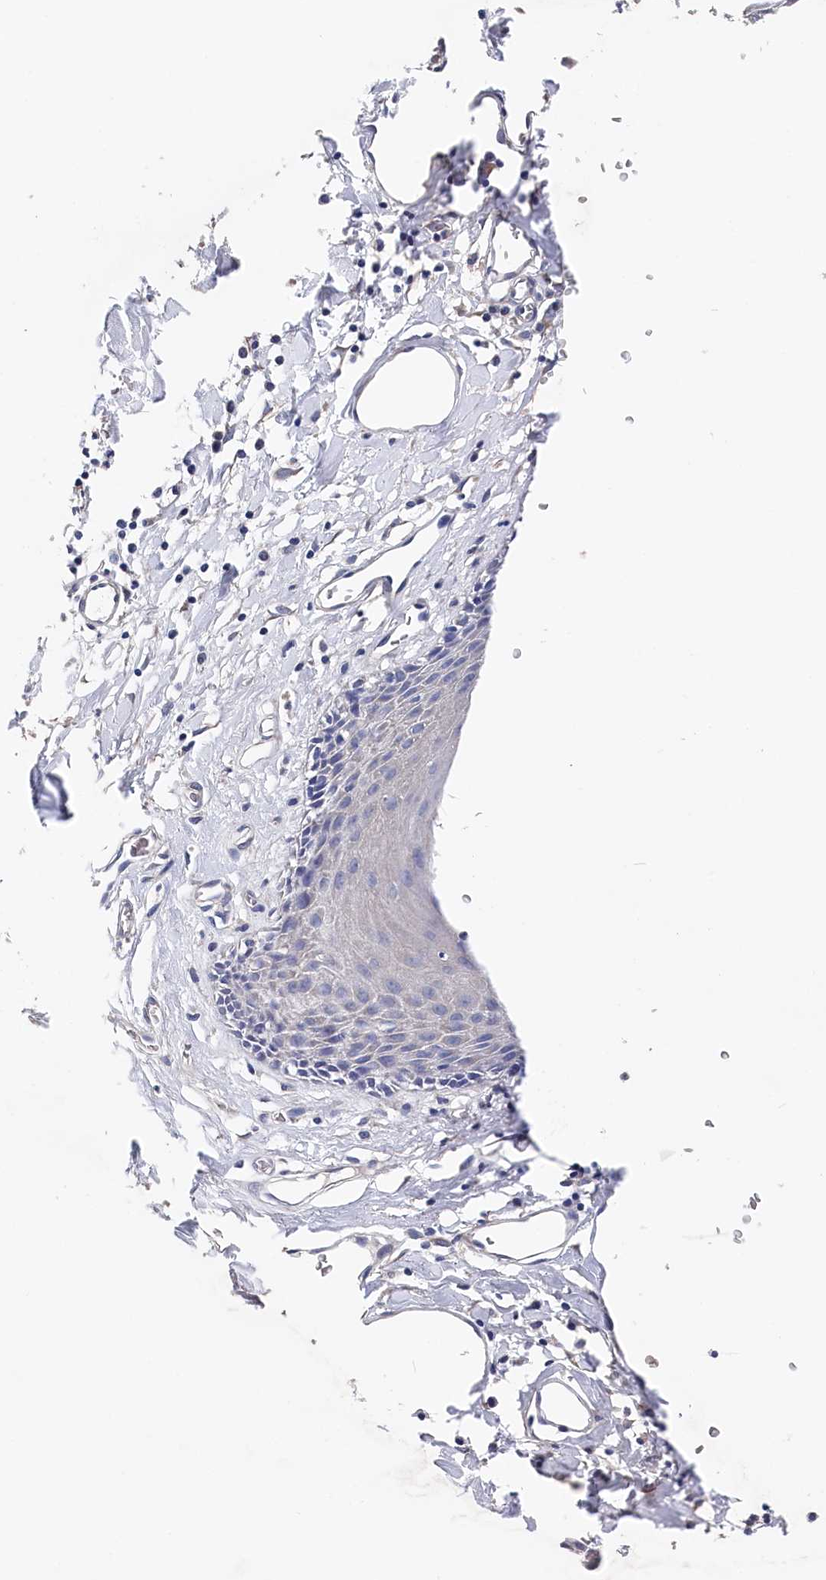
{"staining": {"intensity": "moderate", "quantity": "<25%", "location": "cytoplasmic/membranous"}, "tissue": "skin", "cell_type": "Epidermal cells", "image_type": "normal", "snomed": [{"axis": "morphology", "description": "Normal tissue, NOS"}, {"axis": "topography", "description": "Vulva"}], "caption": "A photomicrograph of skin stained for a protein displays moderate cytoplasmic/membranous brown staining in epidermal cells. The protein is stained brown, and the nuclei are stained in blue (DAB IHC with brightfield microscopy, high magnification).", "gene": "BHMT", "patient": {"sex": "female", "age": 68}}